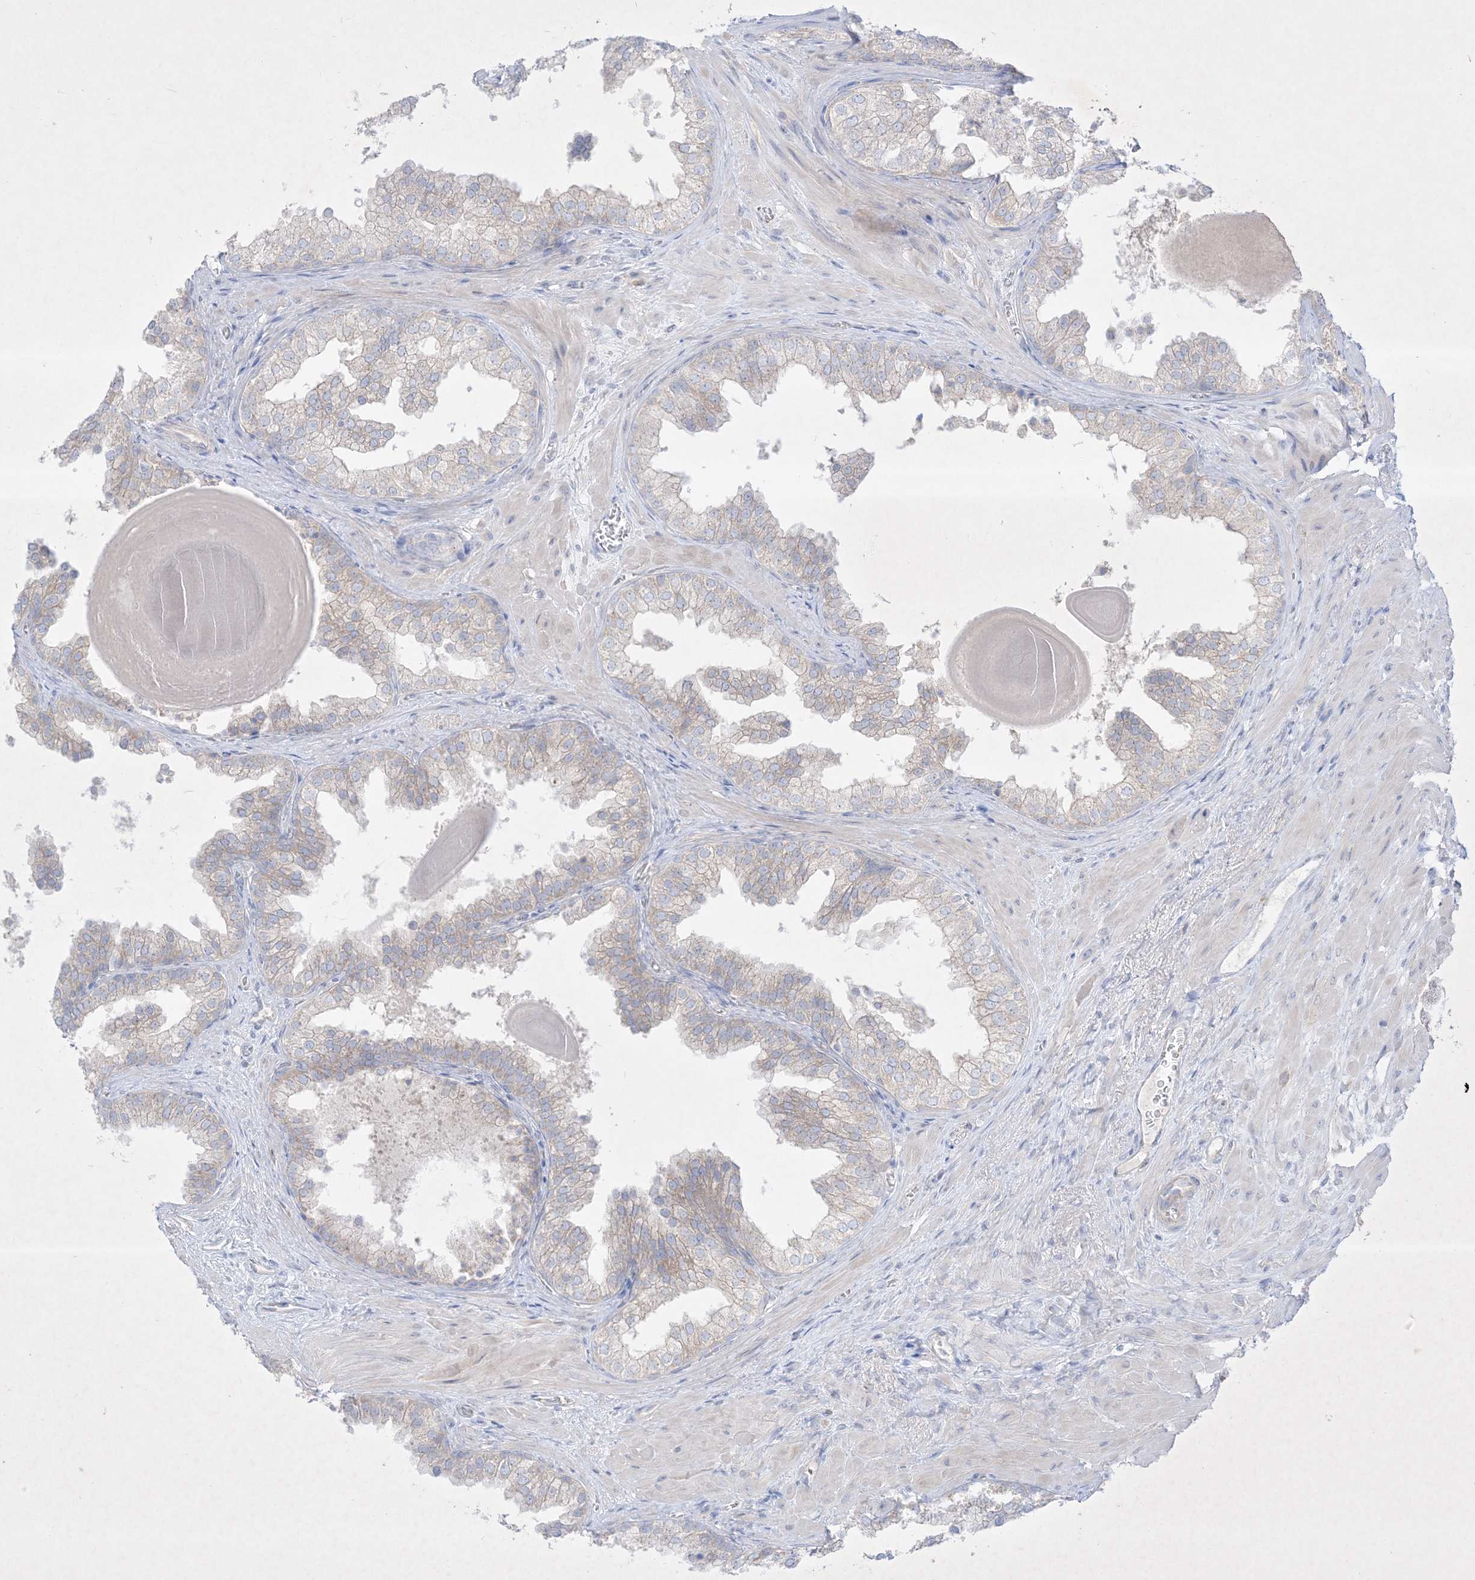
{"staining": {"intensity": "weak", "quantity": "<25%", "location": "cytoplasmic/membranous"}, "tissue": "prostate", "cell_type": "Glandular cells", "image_type": "normal", "snomed": [{"axis": "morphology", "description": "Normal tissue, NOS"}, {"axis": "topography", "description": "Prostate"}], "caption": "Immunohistochemistry (IHC) micrograph of normal human prostate stained for a protein (brown), which reveals no staining in glandular cells.", "gene": "PLEKHA3", "patient": {"sex": "male", "age": 48}}